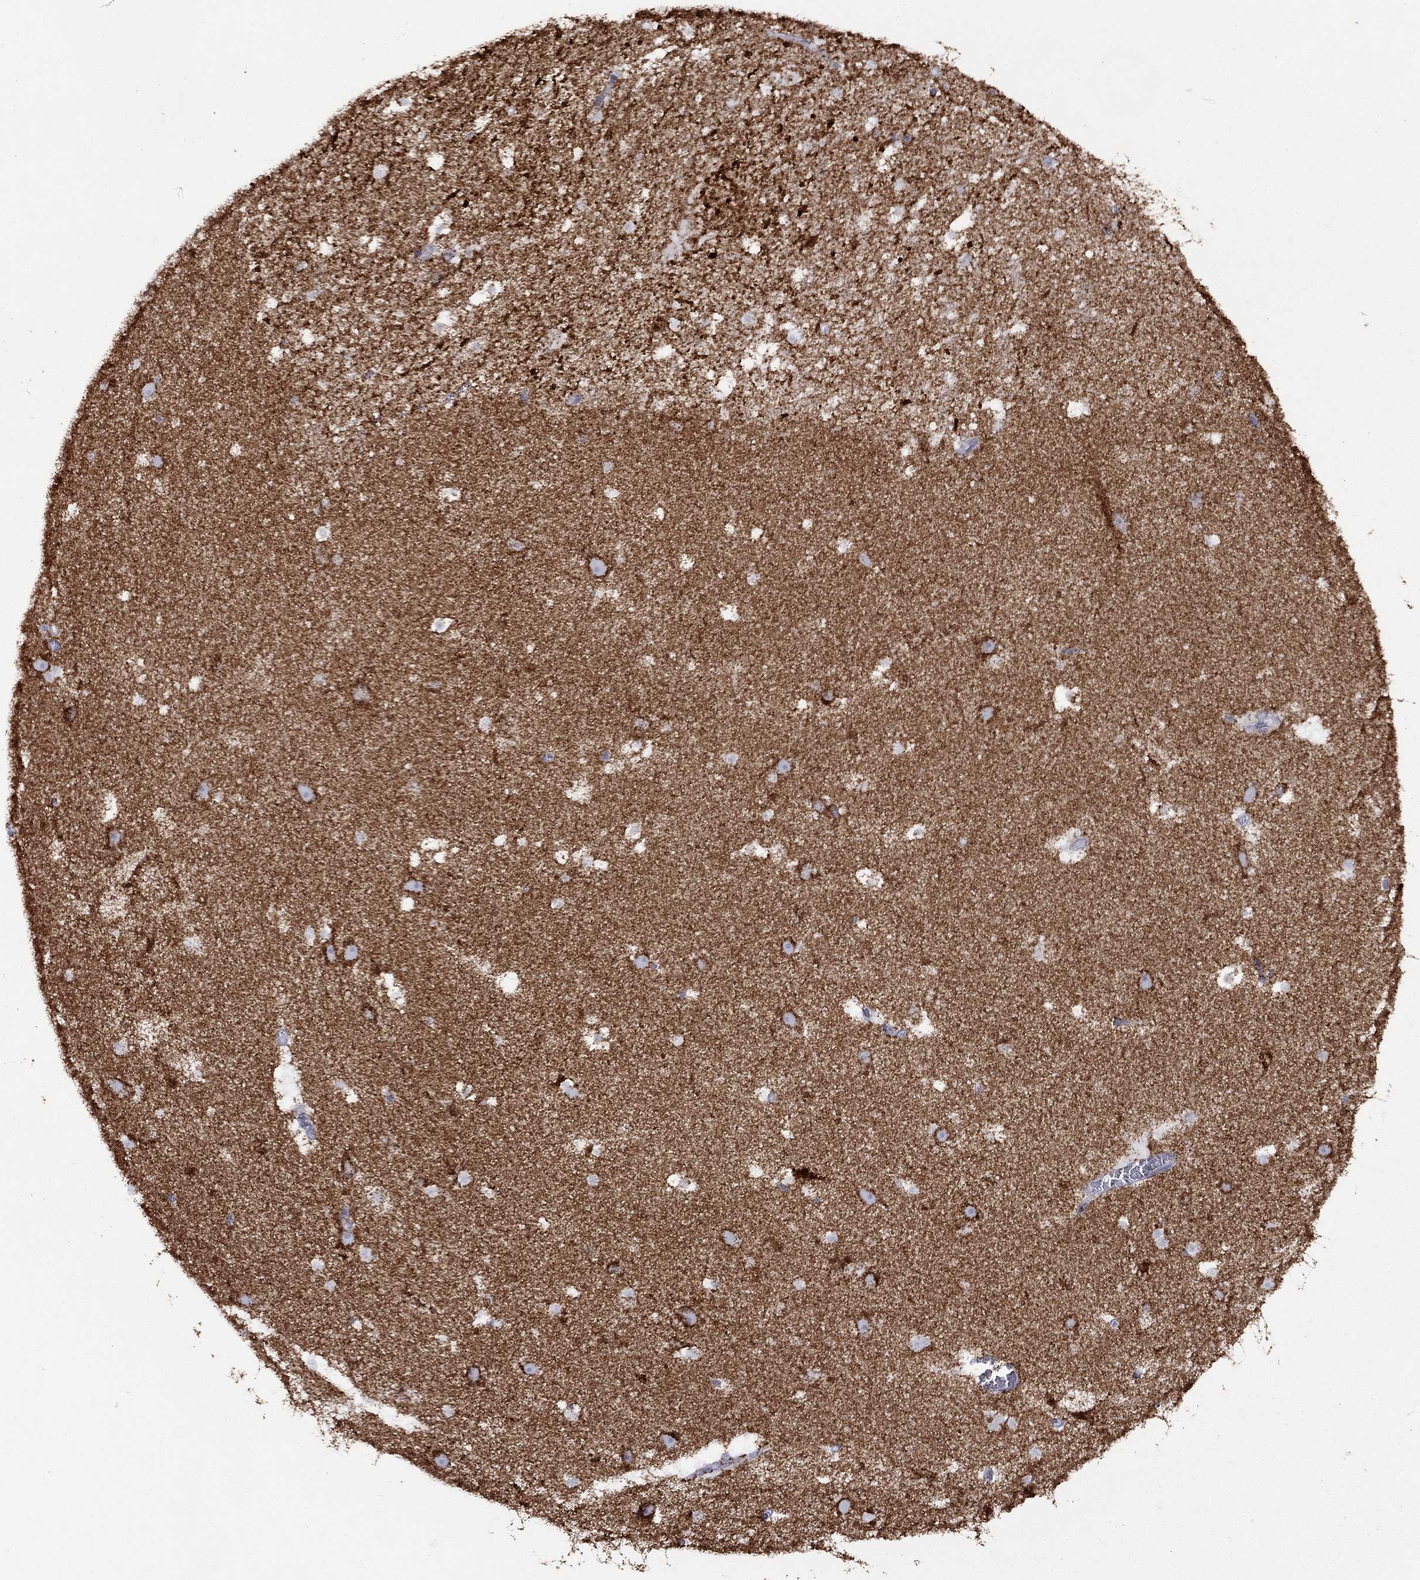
{"staining": {"intensity": "negative", "quantity": "none", "location": "none"}, "tissue": "hippocampus", "cell_type": "Glial cells", "image_type": "normal", "snomed": [{"axis": "morphology", "description": "Normal tissue, NOS"}, {"axis": "topography", "description": "Hippocampus"}], "caption": "DAB immunohistochemical staining of normal hippocampus demonstrates no significant positivity in glial cells.", "gene": "CISD1", "patient": {"sex": "male", "age": 26}}